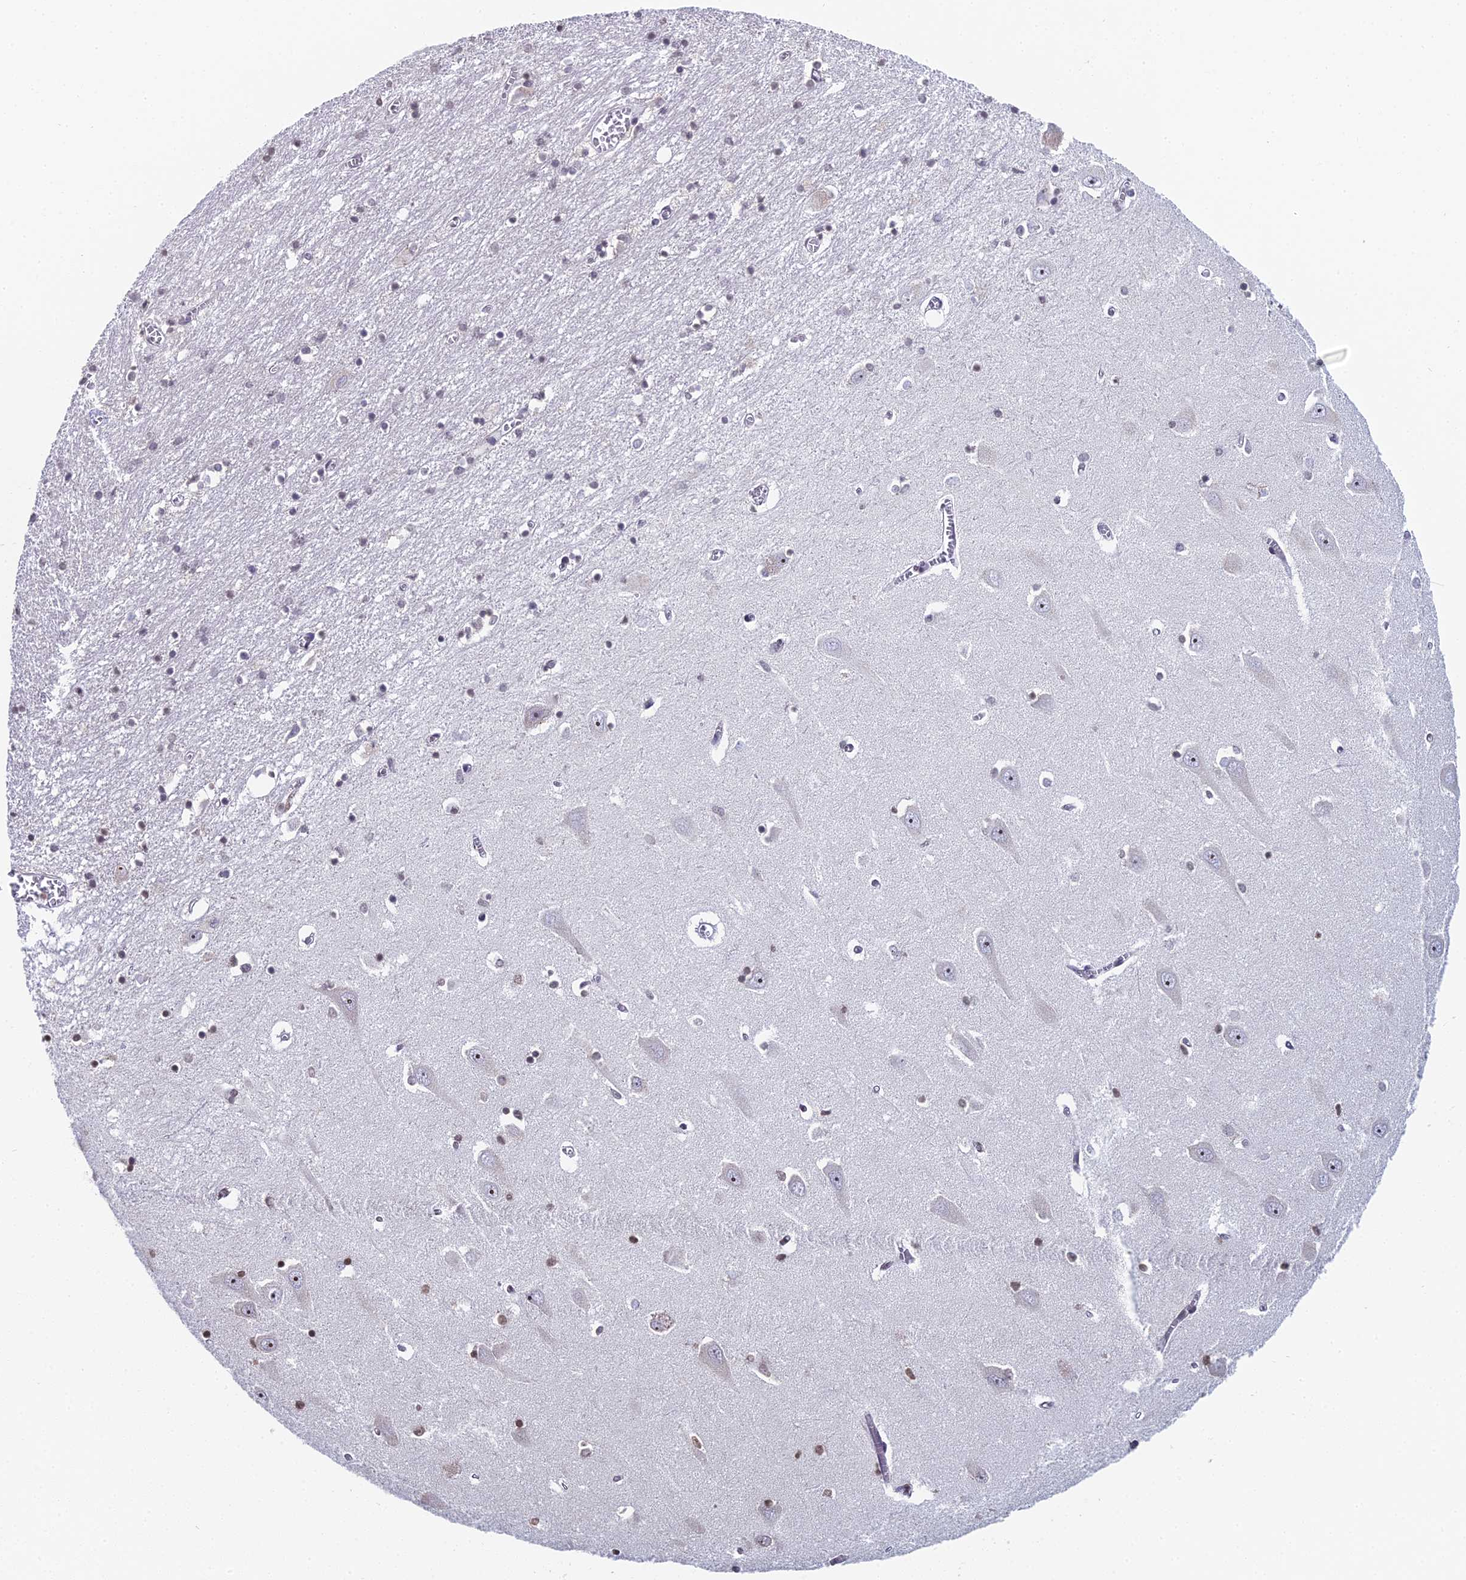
{"staining": {"intensity": "weak", "quantity": "<25%", "location": "nuclear"}, "tissue": "hippocampus", "cell_type": "Glial cells", "image_type": "normal", "snomed": [{"axis": "morphology", "description": "Normal tissue, NOS"}, {"axis": "topography", "description": "Hippocampus"}], "caption": "Unremarkable hippocampus was stained to show a protein in brown. There is no significant expression in glial cells. (Stains: DAB (3,3'-diaminobenzidine) immunohistochemistry (IHC) with hematoxylin counter stain, Microscopy: brightfield microscopy at high magnification).", "gene": "PRR22", "patient": {"sex": "male", "age": 70}}